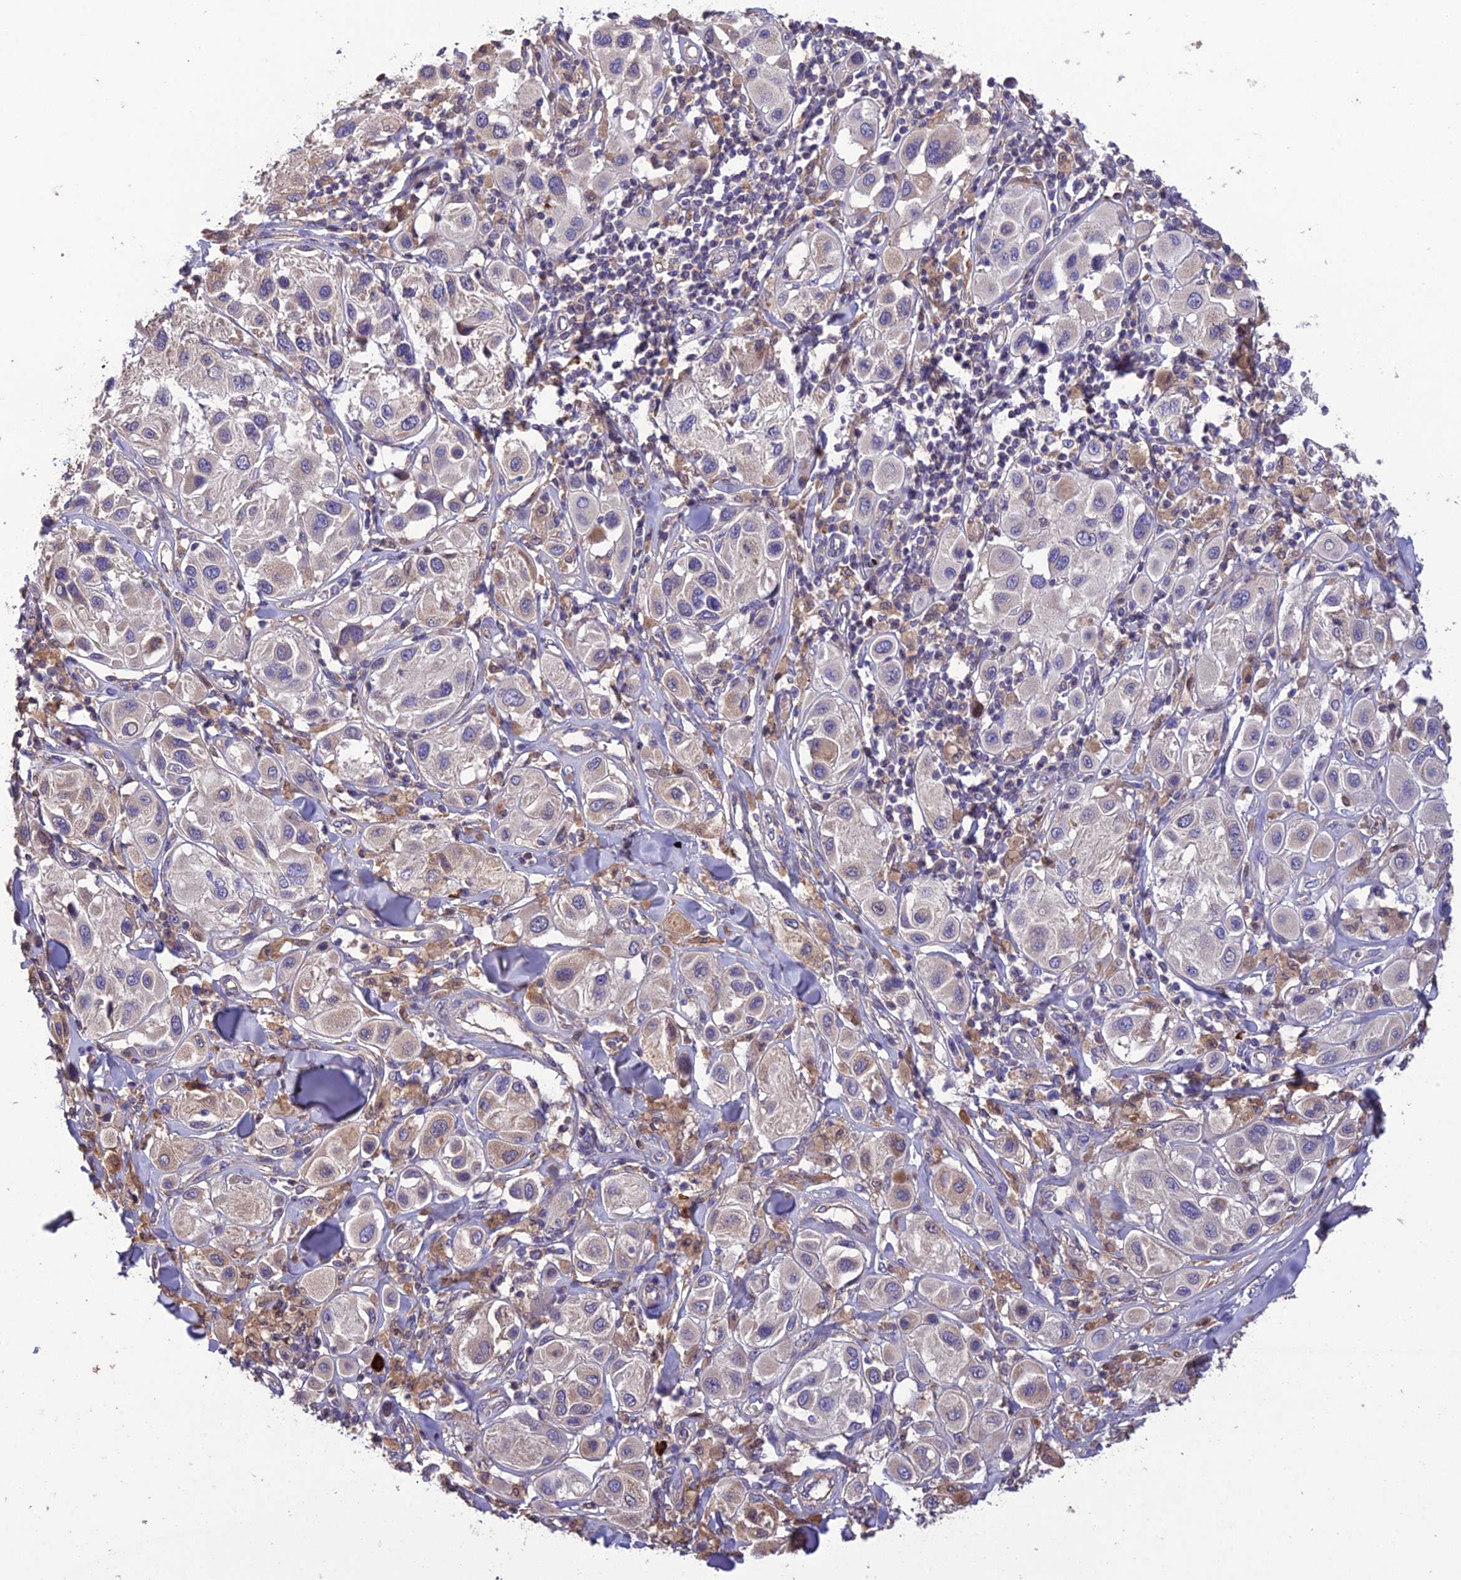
{"staining": {"intensity": "weak", "quantity": "<25%", "location": "cytoplasmic/membranous"}, "tissue": "melanoma", "cell_type": "Tumor cells", "image_type": "cancer", "snomed": [{"axis": "morphology", "description": "Malignant melanoma, Metastatic site"}, {"axis": "topography", "description": "Skin"}], "caption": "This micrograph is of melanoma stained with immunohistochemistry (IHC) to label a protein in brown with the nuclei are counter-stained blue. There is no staining in tumor cells.", "gene": "MIOS", "patient": {"sex": "male", "age": 41}}